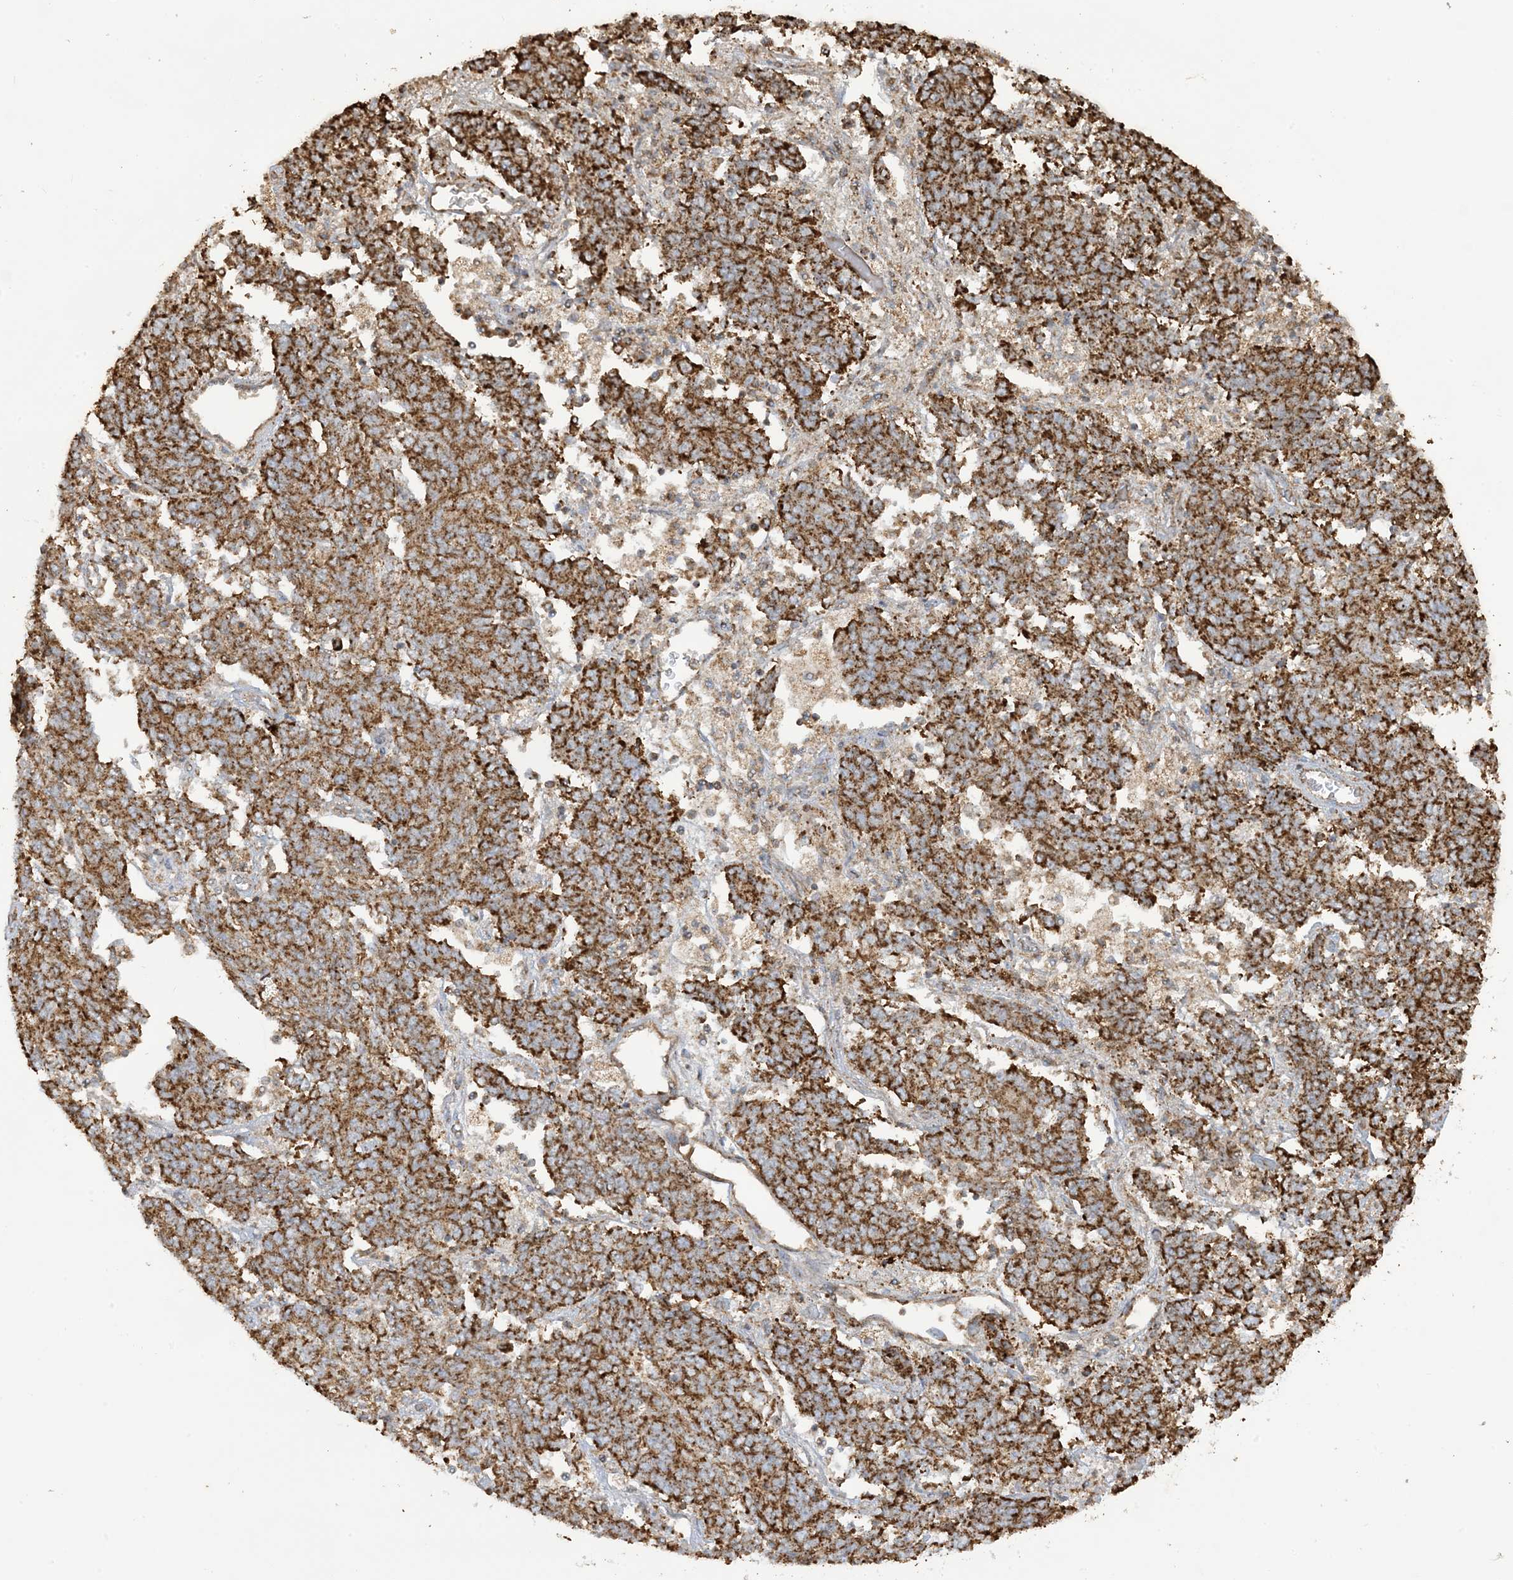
{"staining": {"intensity": "strong", "quantity": ">75%", "location": "cytoplasmic/membranous"}, "tissue": "endometrial cancer", "cell_type": "Tumor cells", "image_type": "cancer", "snomed": [{"axis": "morphology", "description": "Adenocarcinoma, NOS"}, {"axis": "topography", "description": "Endometrium"}], "caption": "Adenocarcinoma (endometrial) tissue shows strong cytoplasmic/membranous positivity in approximately >75% of tumor cells, visualized by immunohistochemistry.", "gene": "AGA", "patient": {"sex": "female", "age": 80}}